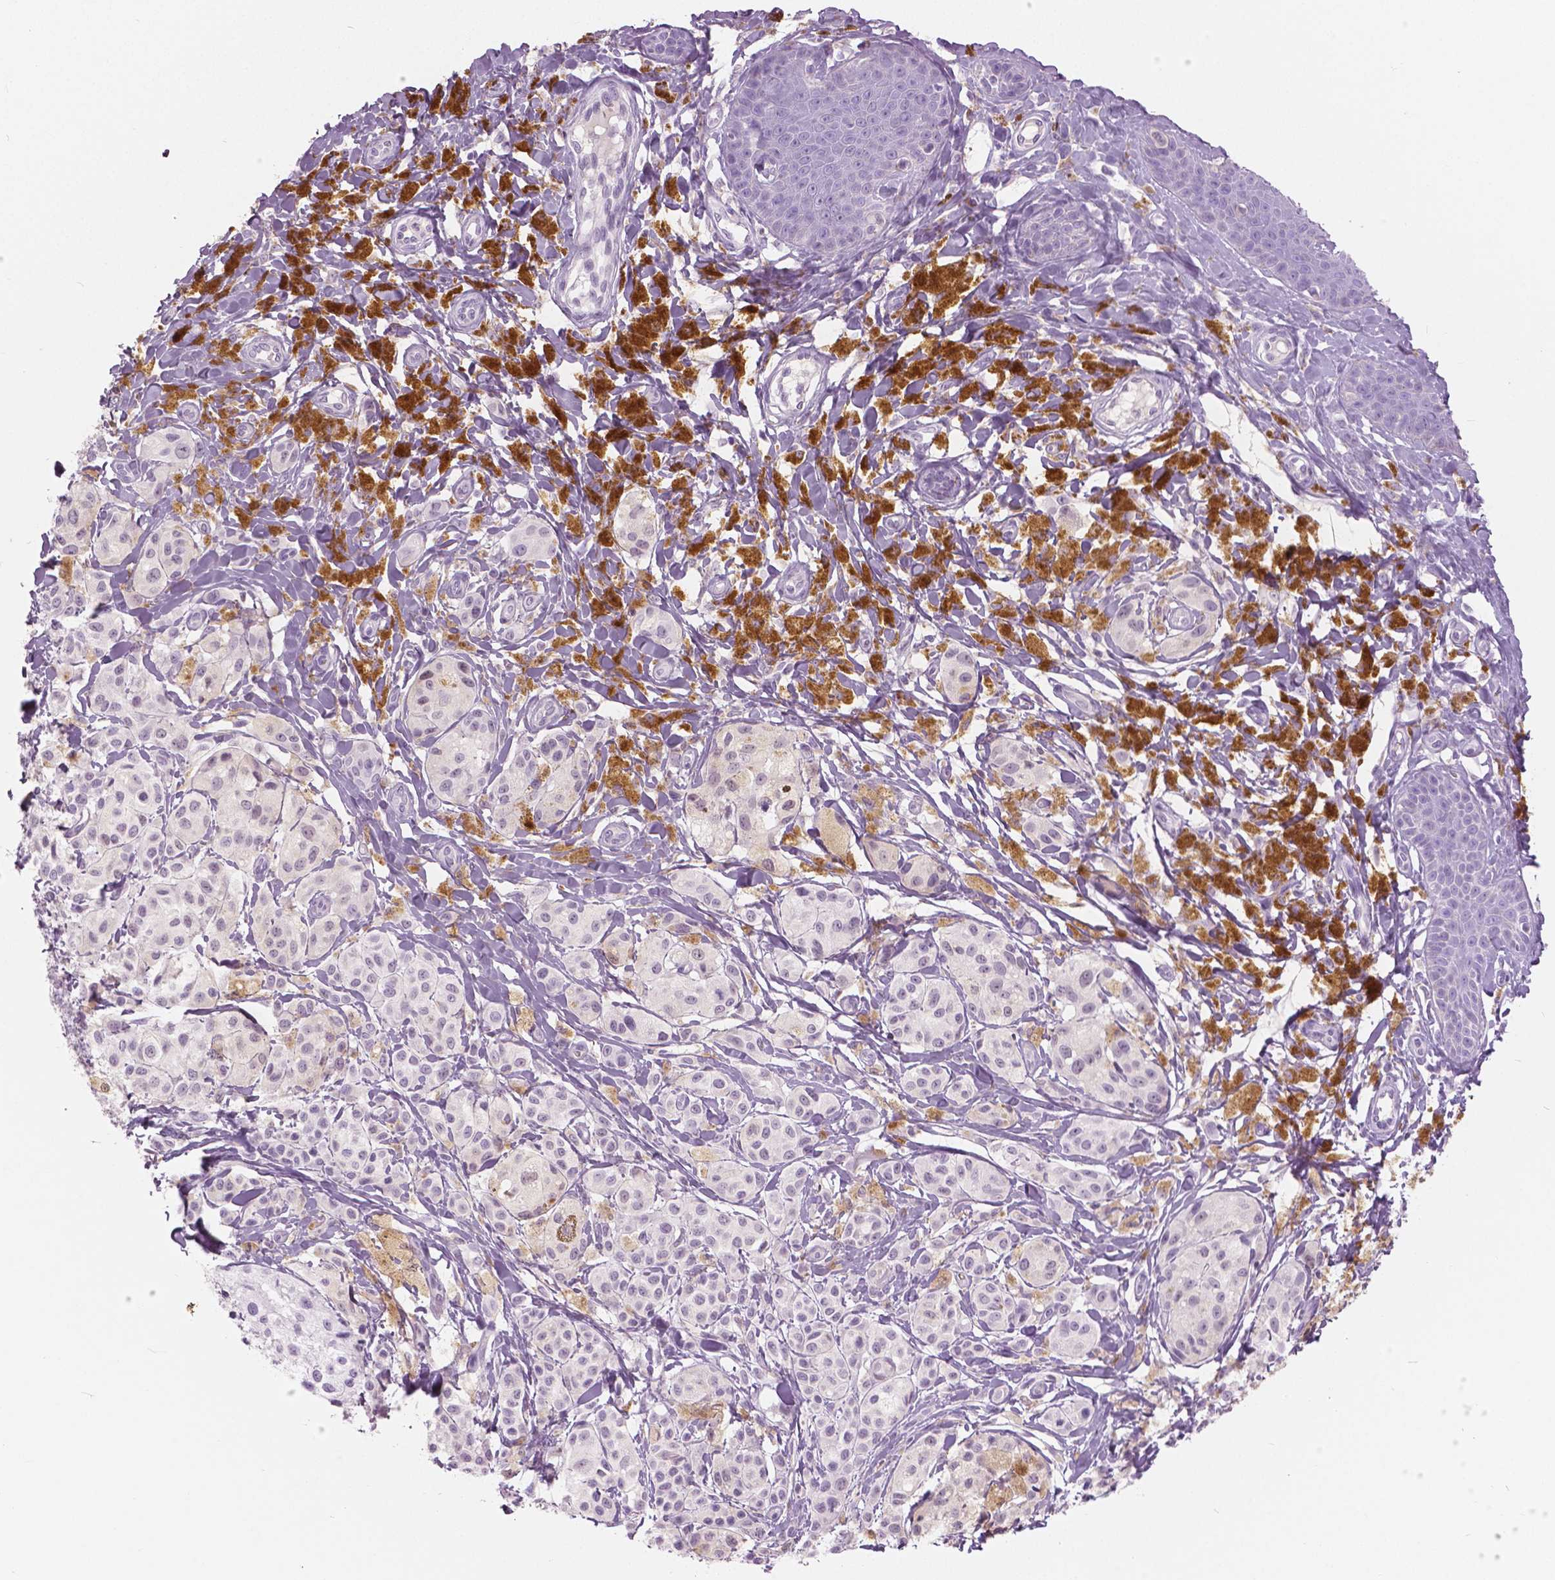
{"staining": {"intensity": "negative", "quantity": "none", "location": "none"}, "tissue": "melanoma", "cell_type": "Tumor cells", "image_type": "cancer", "snomed": [{"axis": "morphology", "description": "Malignant melanoma, NOS"}, {"axis": "topography", "description": "Skin"}], "caption": "Melanoma was stained to show a protein in brown. There is no significant staining in tumor cells.", "gene": "GALM", "patient": {"sex": "female", "age": 80}}